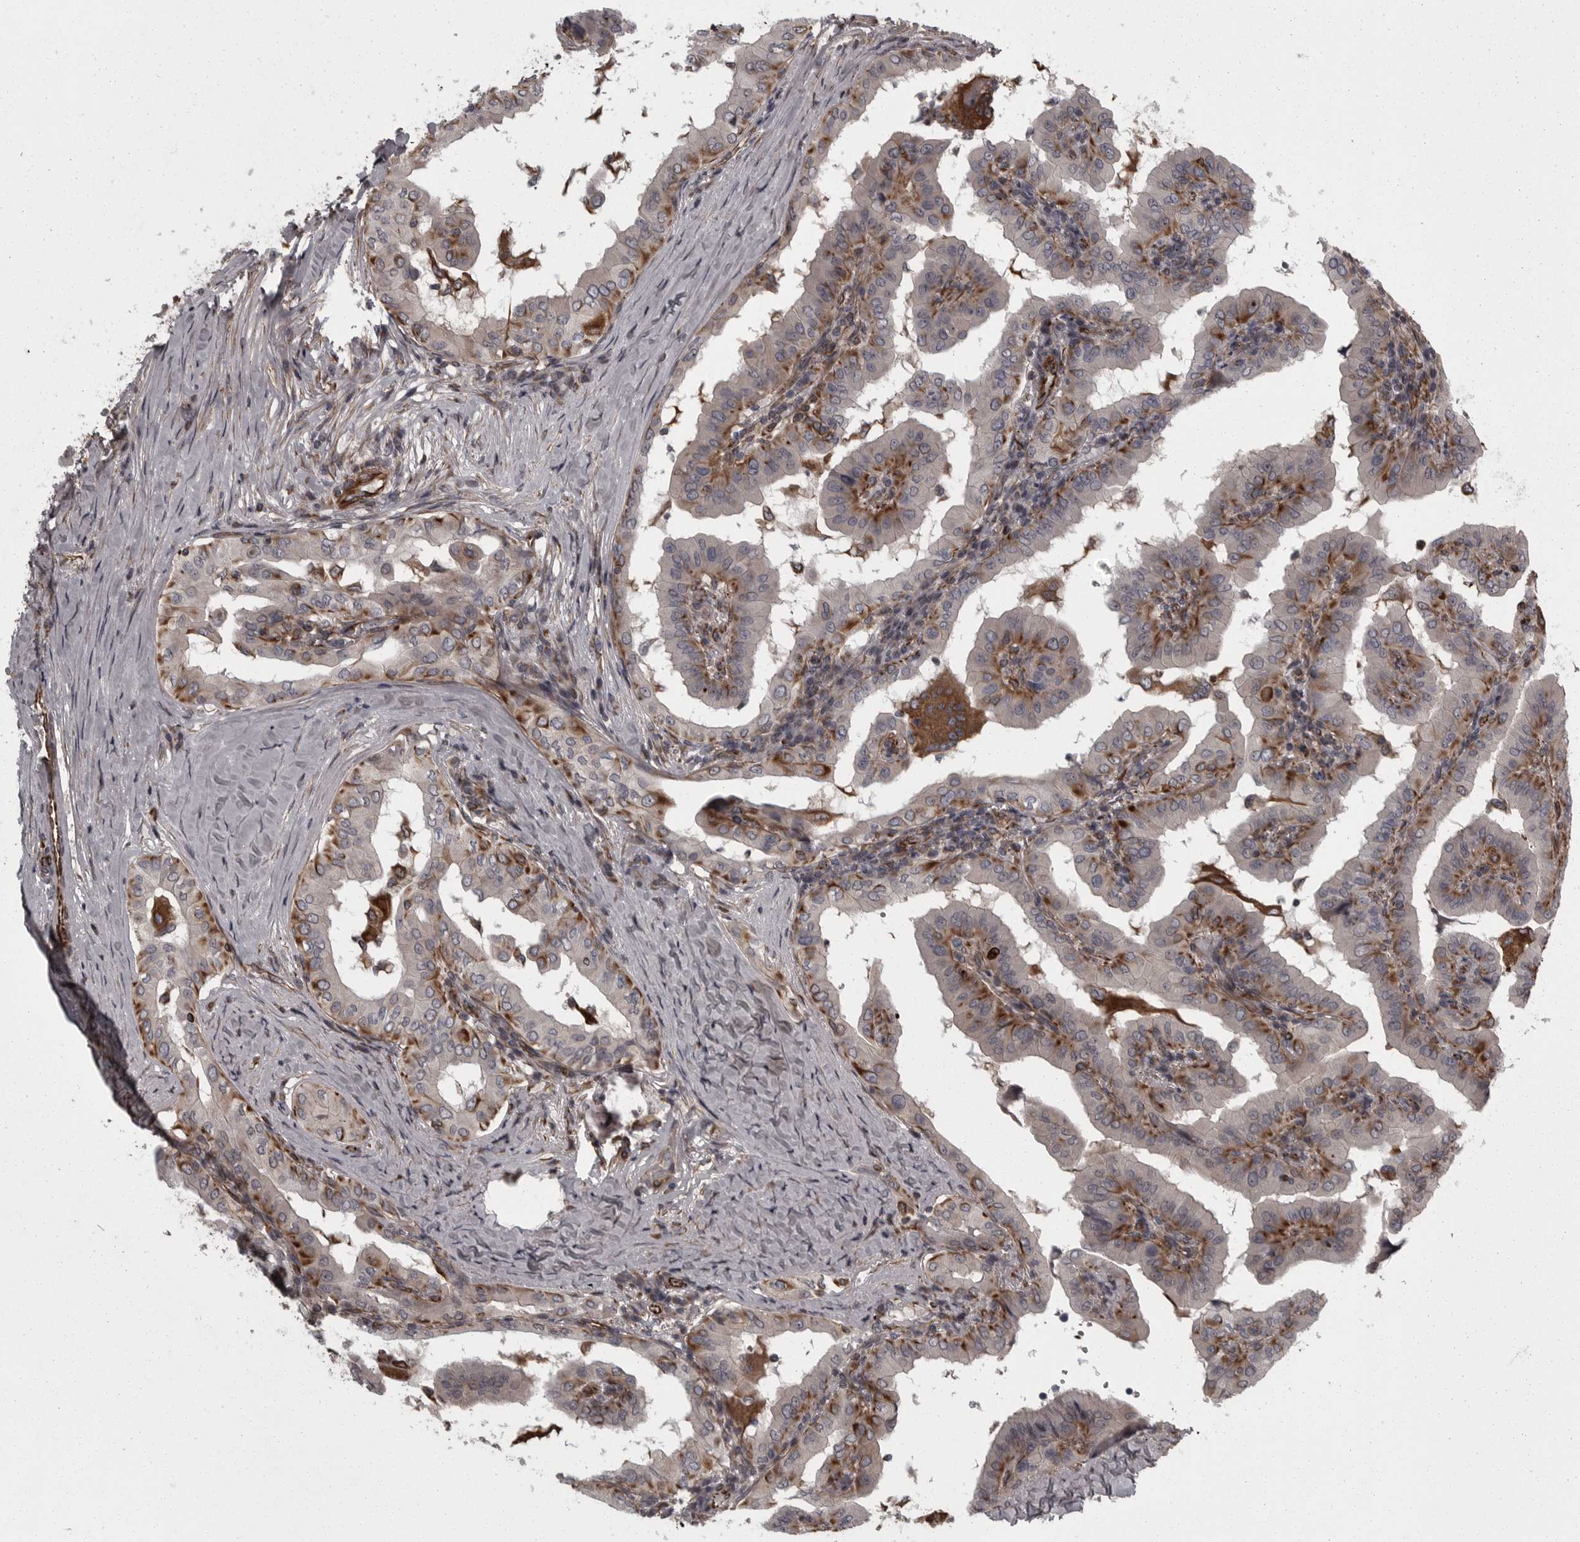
{"staining": {"intensity": "moderate", "quantity": "25%-75%", "location": "cytoplasmic/membranous"}, "tissue": "thyroid cancer", "cell_type": "Tumor cells", "image_type": "cancer", "snomed": [{"axis": "morphology", "description": "Papillary adenocarcinoma, NOS"}, {"axis": "topography", "description": "Thyroid gland"}], "caption": "IHC (DAB (3,3'-diaminobenzidine)) staining of thyroid papillary adenocarcinoma exhibits moderate cytoplasmic/membranous protein positivity in approximately 25%-75% of tumor cells.", "gene": "FAAP100", "patient": {"sex": "male", "age": 33}}